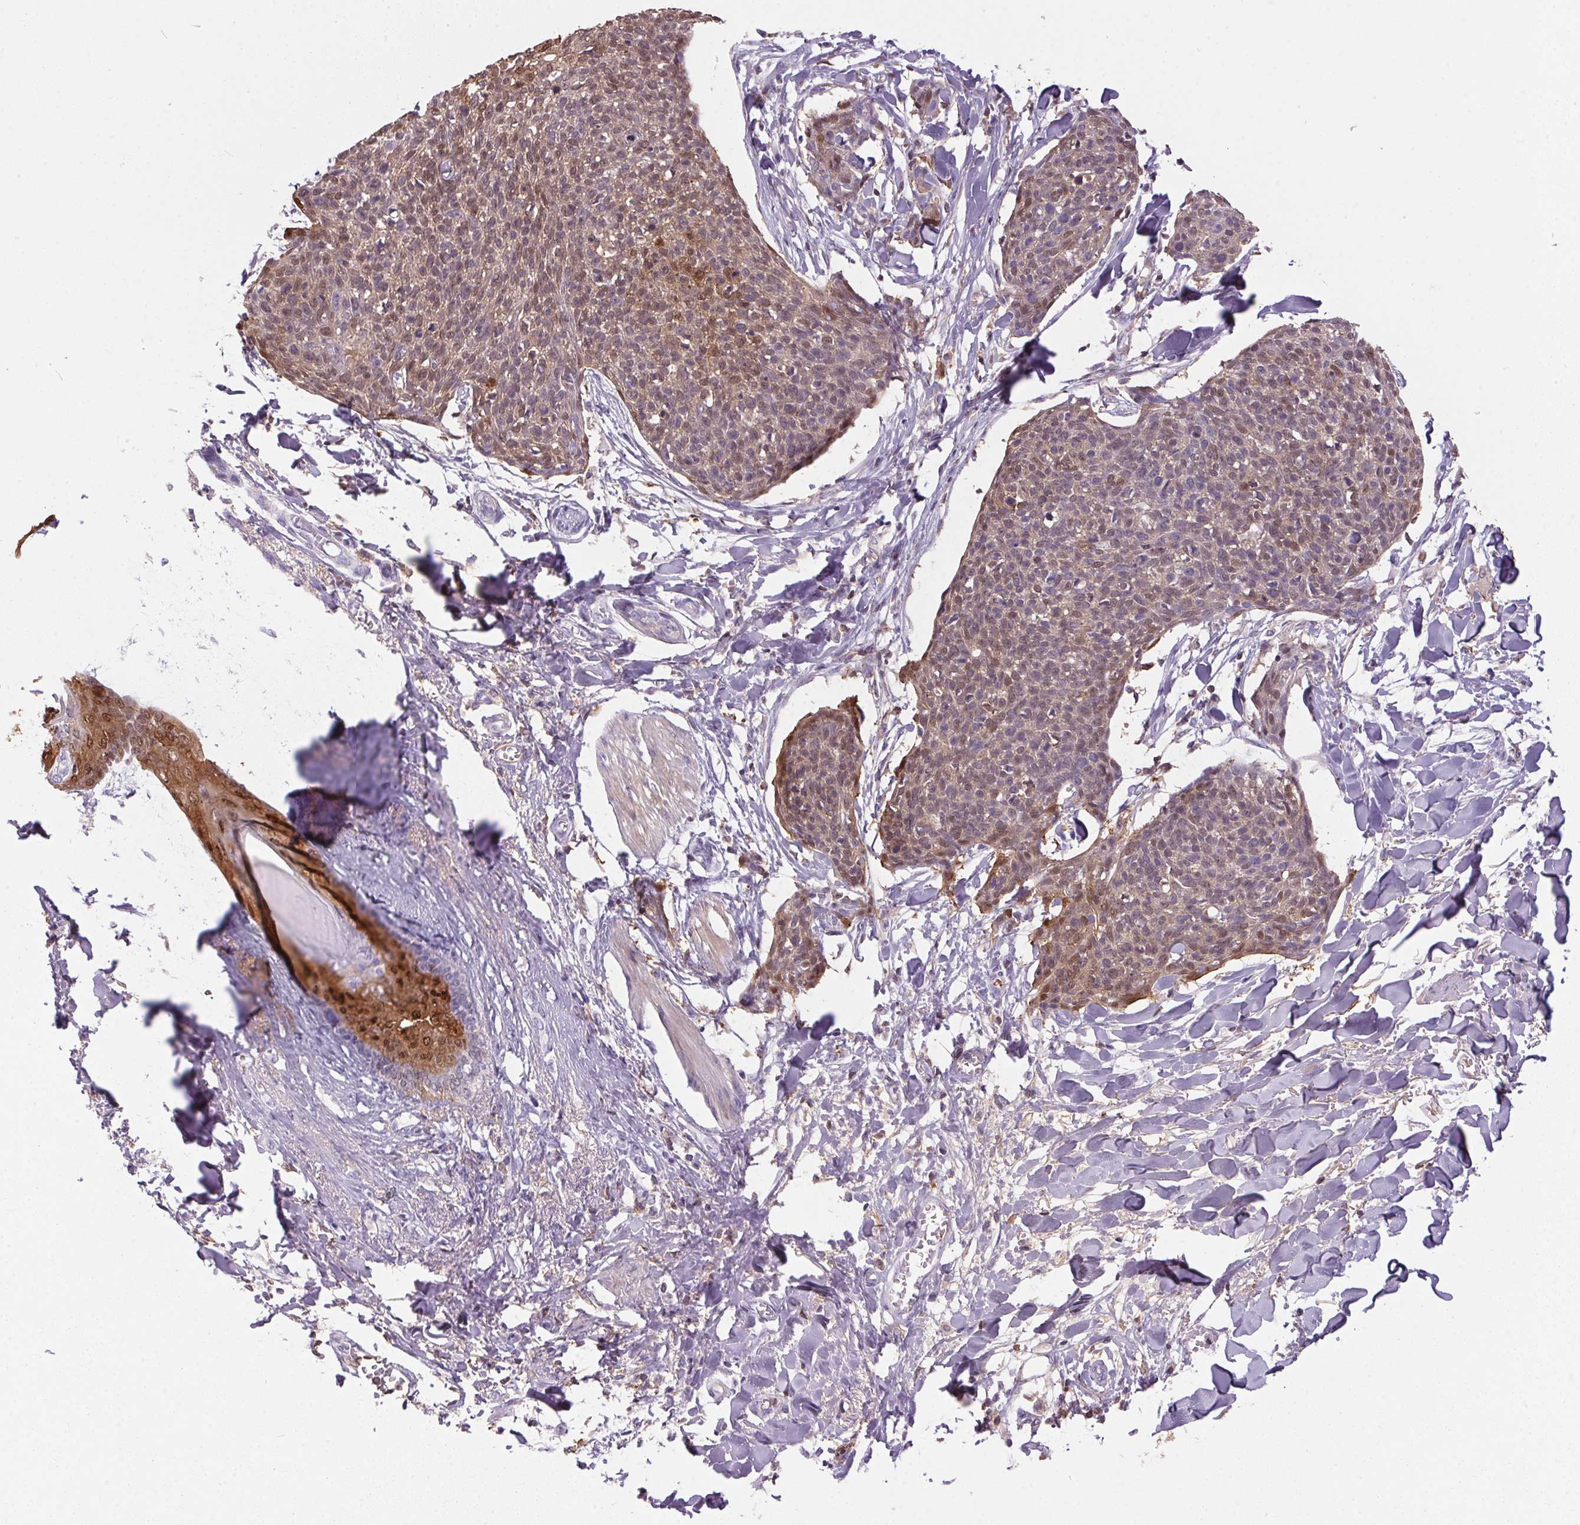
{"staining": {"intensity": "weak", "quantity": "25%-75%", "location": "cytoplasmic/membranous"}, "tissue": "skin cancer", "cell_type": "Tumor cells", "image_type": "cancer", "snomed": [{"axis": "morphology", "description": "Squamous cell carcinoma, NOS"}, {"axis": "topography", "description": "Skin"}, {"axis": "topography", "description": "Vulva"}], "caption": "Protein expression analysis of skin cancer shows weak cytoplasmic/membranous expression in about 25%-75% of tumor cells.", "gene": "S100A2", "patient": {"sex": "female", "age": 75}}